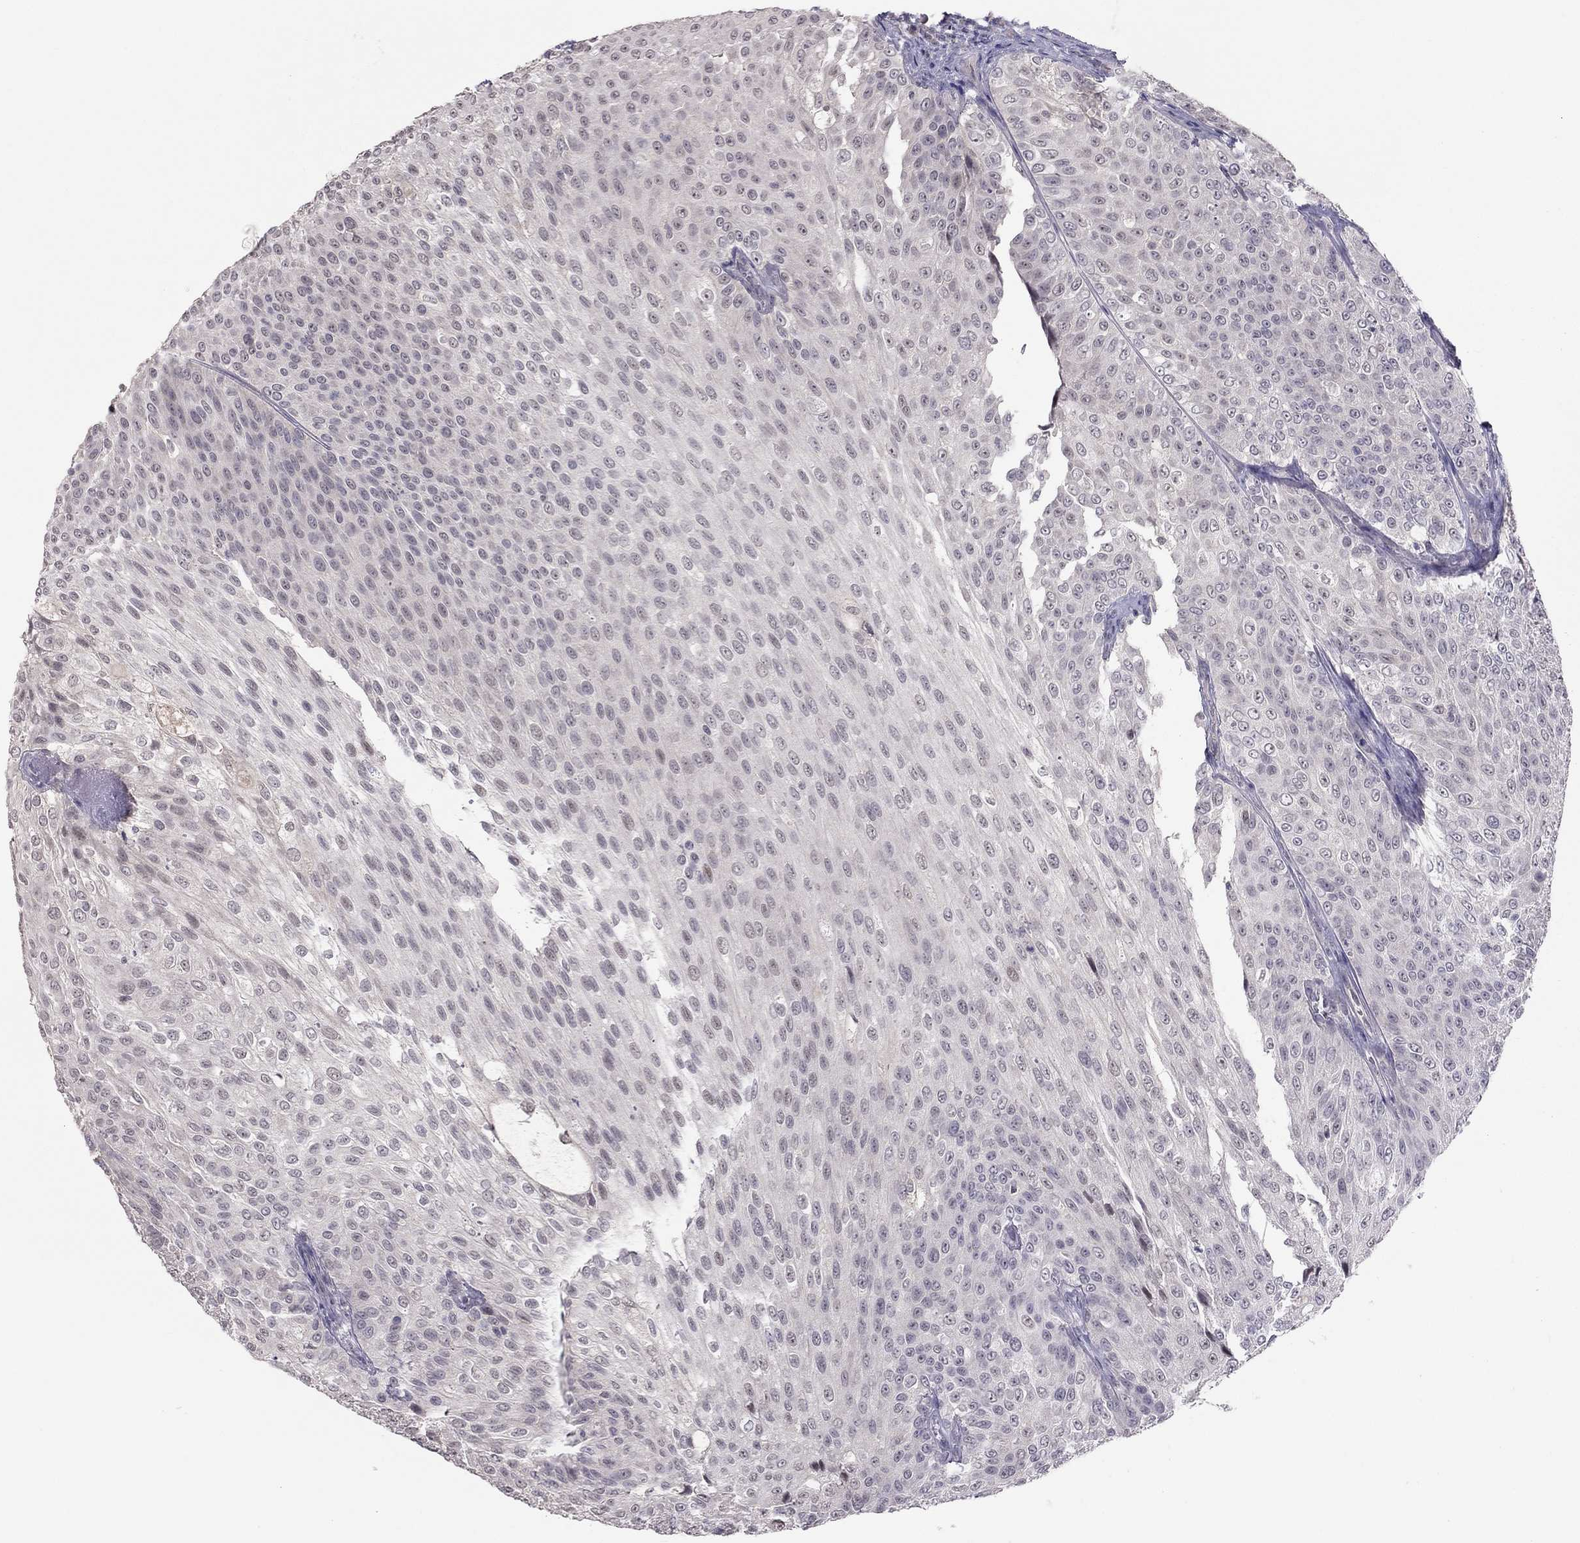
{"staining": {"intensity": "negative", "quantity": "none", "location": "none"}, "tissue": "urothelial cancer", "cell_type": "Tumor cells", "image_type": "cancer", "snomed": [{"axis": "morphology", "description": "Urothelial carcinoma, Low grade"}, {"axis": "topography", "description": "Ureter, NOS"}, {"axis": "topography", "description": "Urinary bladder"}], "caption": "Tumor cells show no significant protein expression in urothelial carcinoma (low-grade).", "gene": "HSF2BP", "patient": {"sex": "male", "age": 78}}